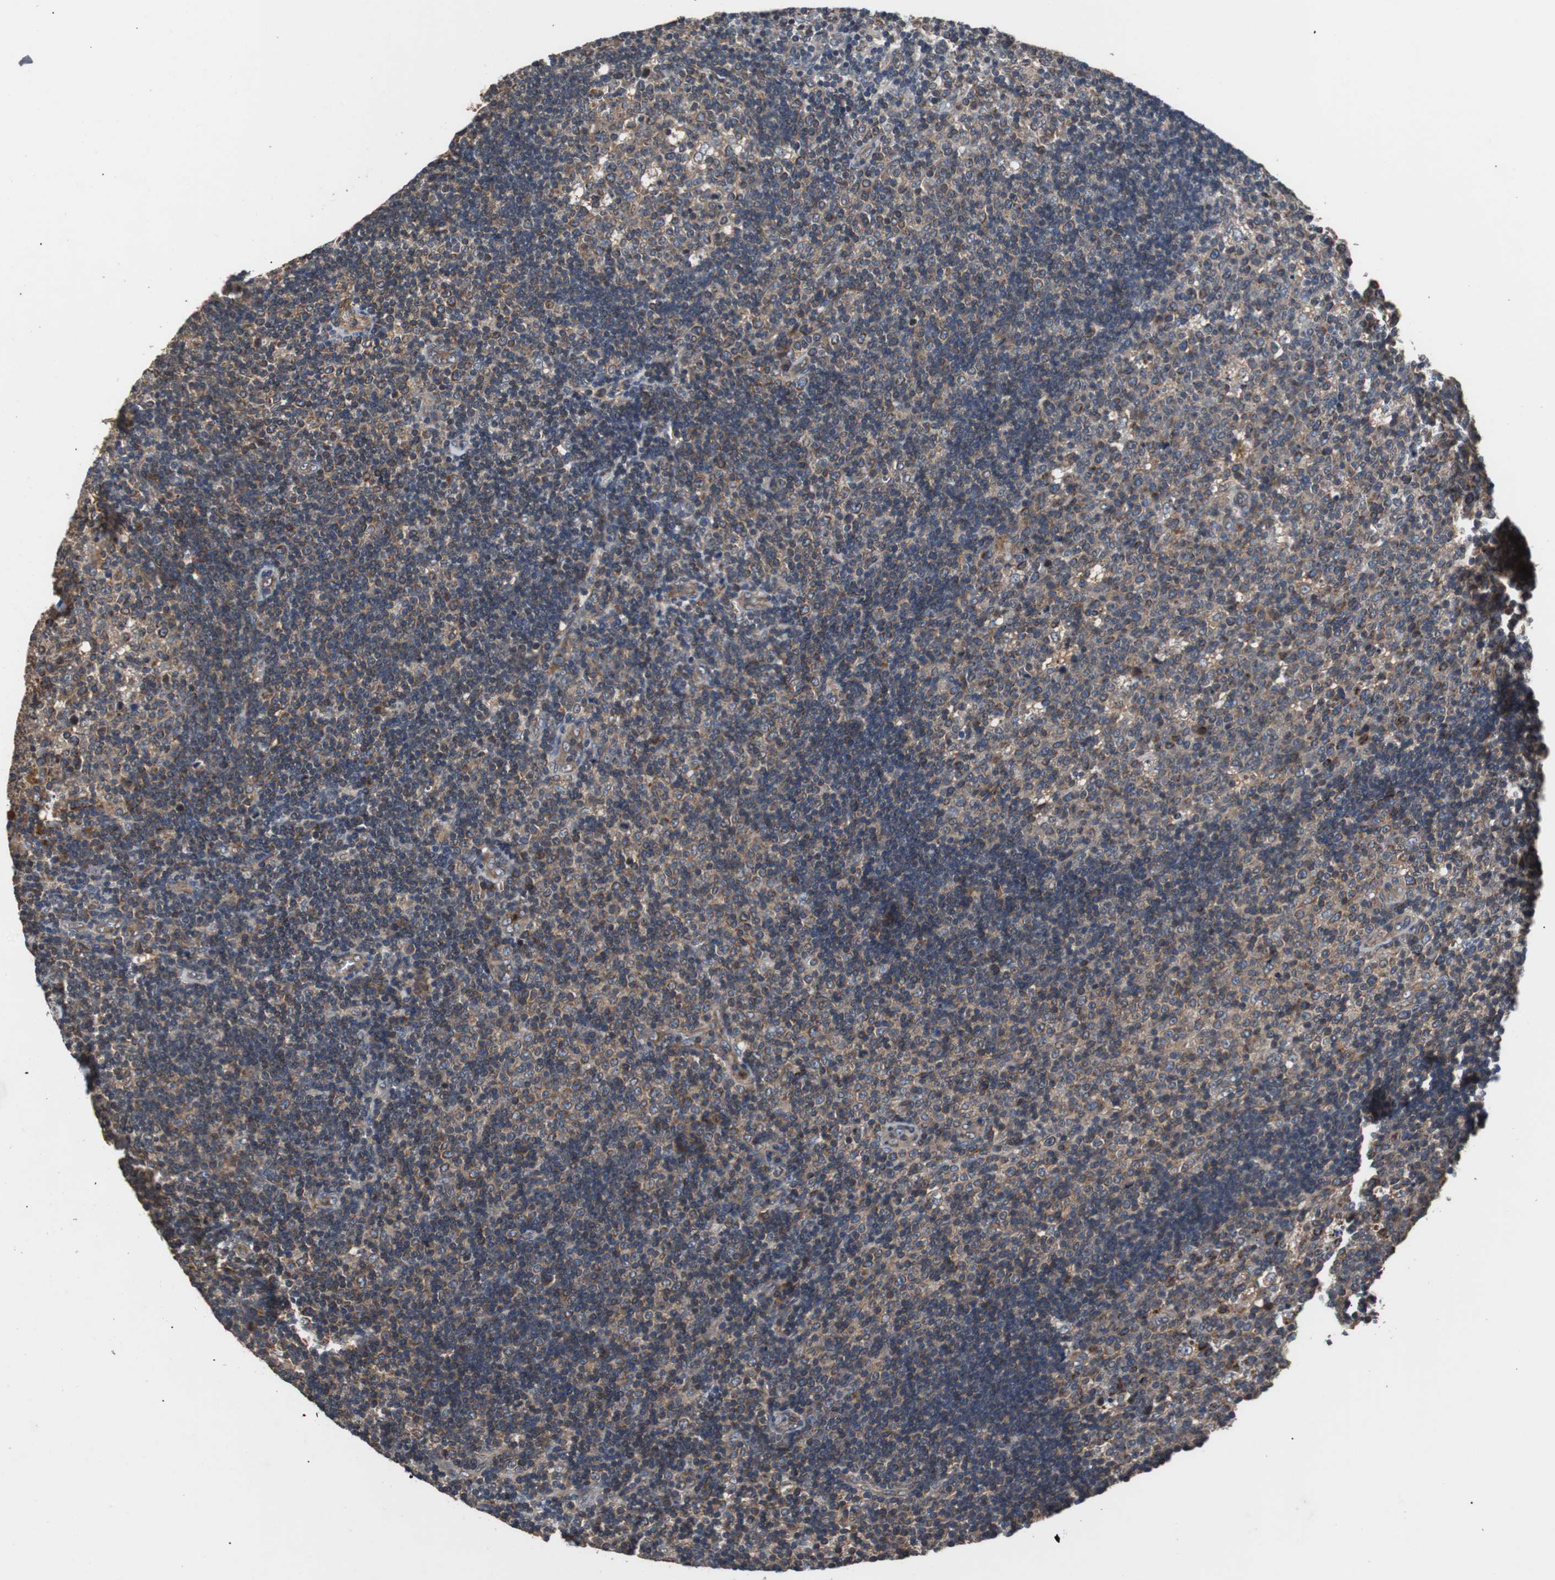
{"staining": {"intensity": "moderate", "quantity": ">75%", "location": "cytoplasmic/membranous"}, "tissue": "lymph node", "cell_type": "Germinal center cells", "image_type": "normal", "snomed": [{"axis": "morphology", "description": "Normal tissue, NOS"}, {"axis": "topography", "description": "Lymph node"}, {"axis": "topography", "description": "Salivary gland"}], "caption": "Moderate cytoplasmic/membranous staining for a protein is appreciated in about >75% of germinal center cells of normal lymph node using IHC.", "gene": "PITRM1", "patient": {"sex": "male", "age": 8}}